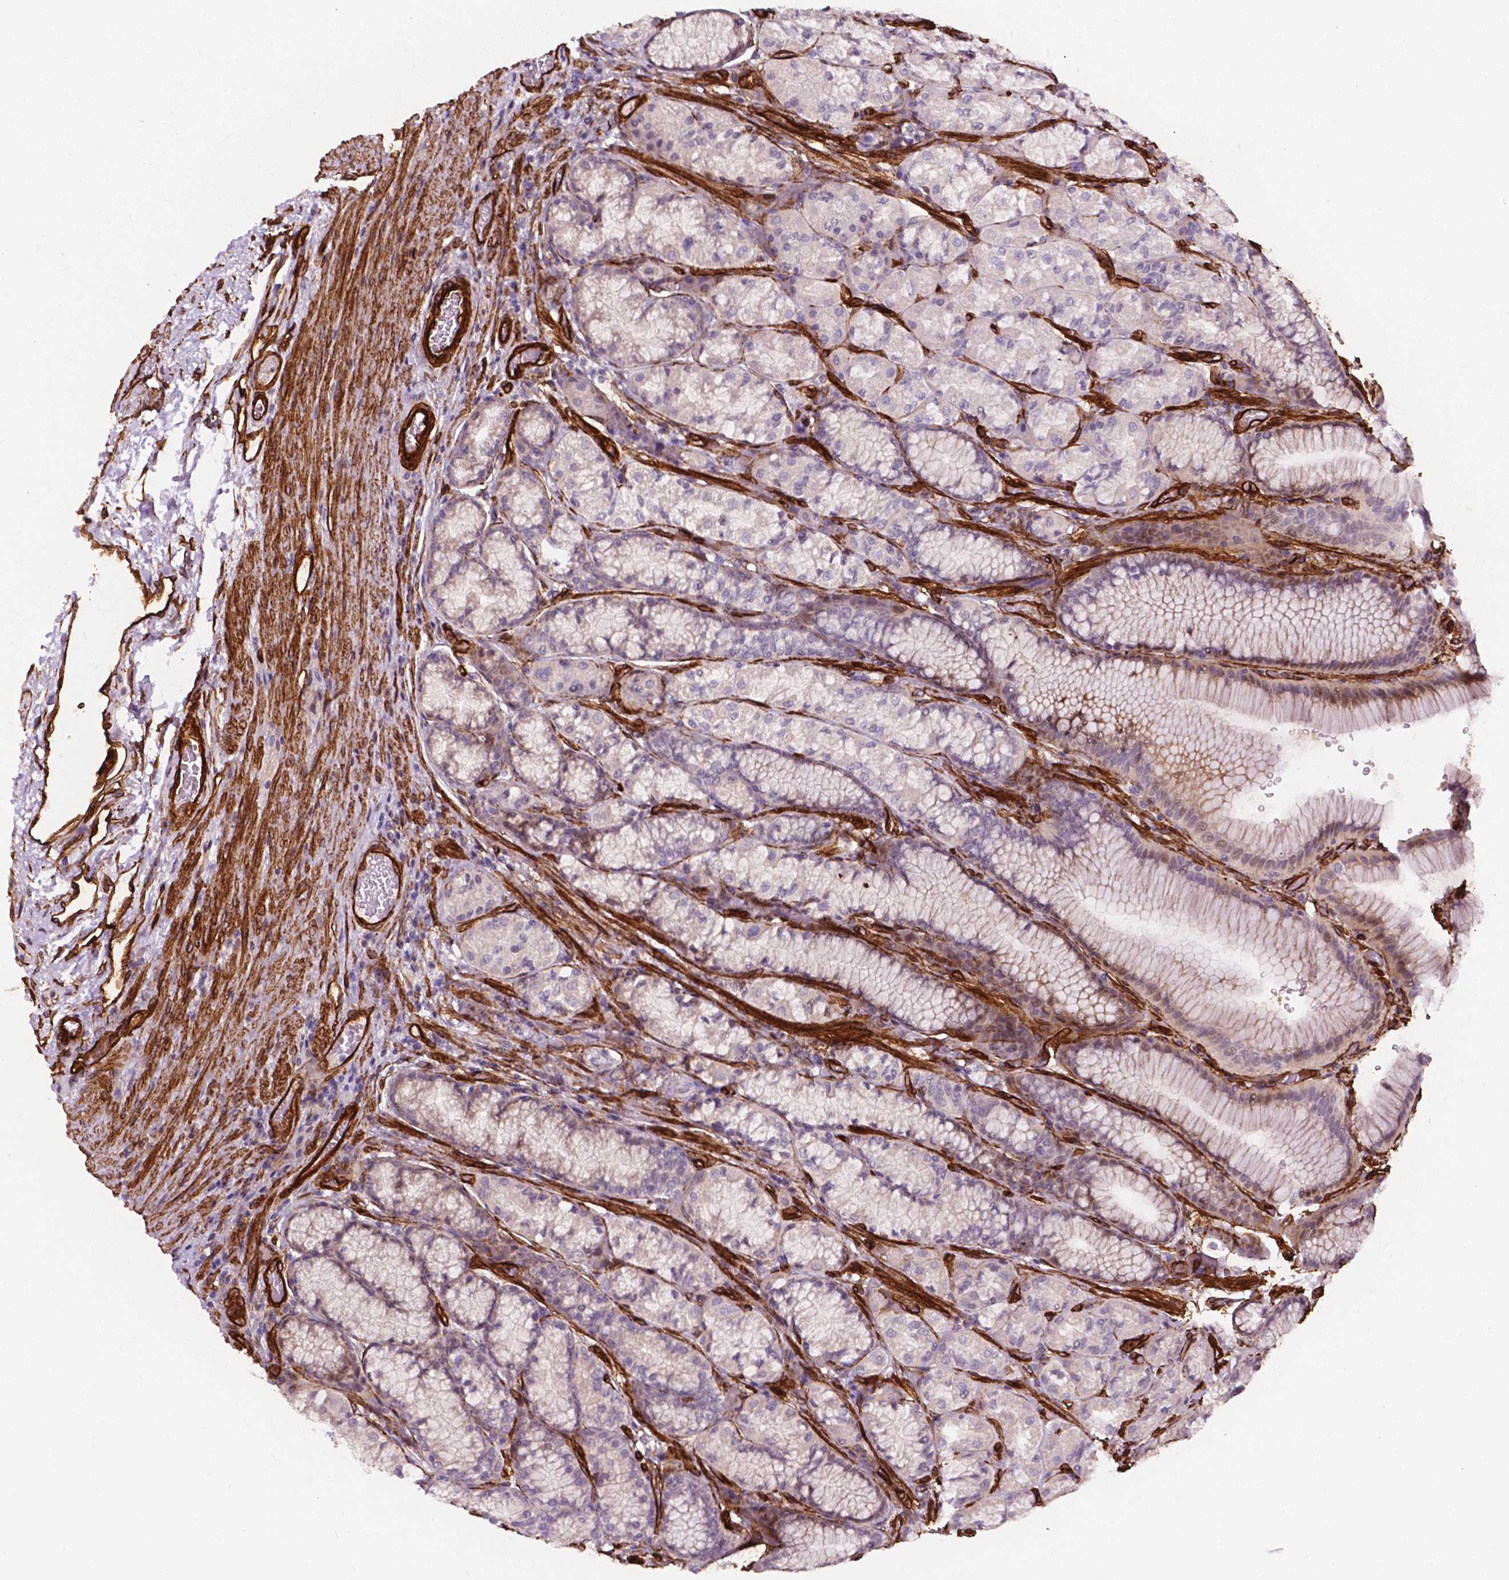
{"staining": {"intensity": "negative", "quantity": "none", "location": "none"}, "tissue": "stomach", "cell_type": "Glandular cells", "image_type": "normal", "snomed": [{"axis": "morphology", "description": "Normal tissue, NOS"}, {"axis": "morphology", "description": "Adenocarcinoma, NOS"}, {"axis": "morphology", "description": "Adenocarcinoma, High grade"}, {"axis": "topography", "description": "Stomach, upper"}, {"axis": "topography", "description": "Stomach"}], "caption": "Immunohistochemical staining of unremarkable stomach reveals no significant staining in glandular cells. (DAB immunohistochemistry with hematoxylin counter stain).", "gene": "EGFL8", "patient": {"sex": "female", "age": 65}}